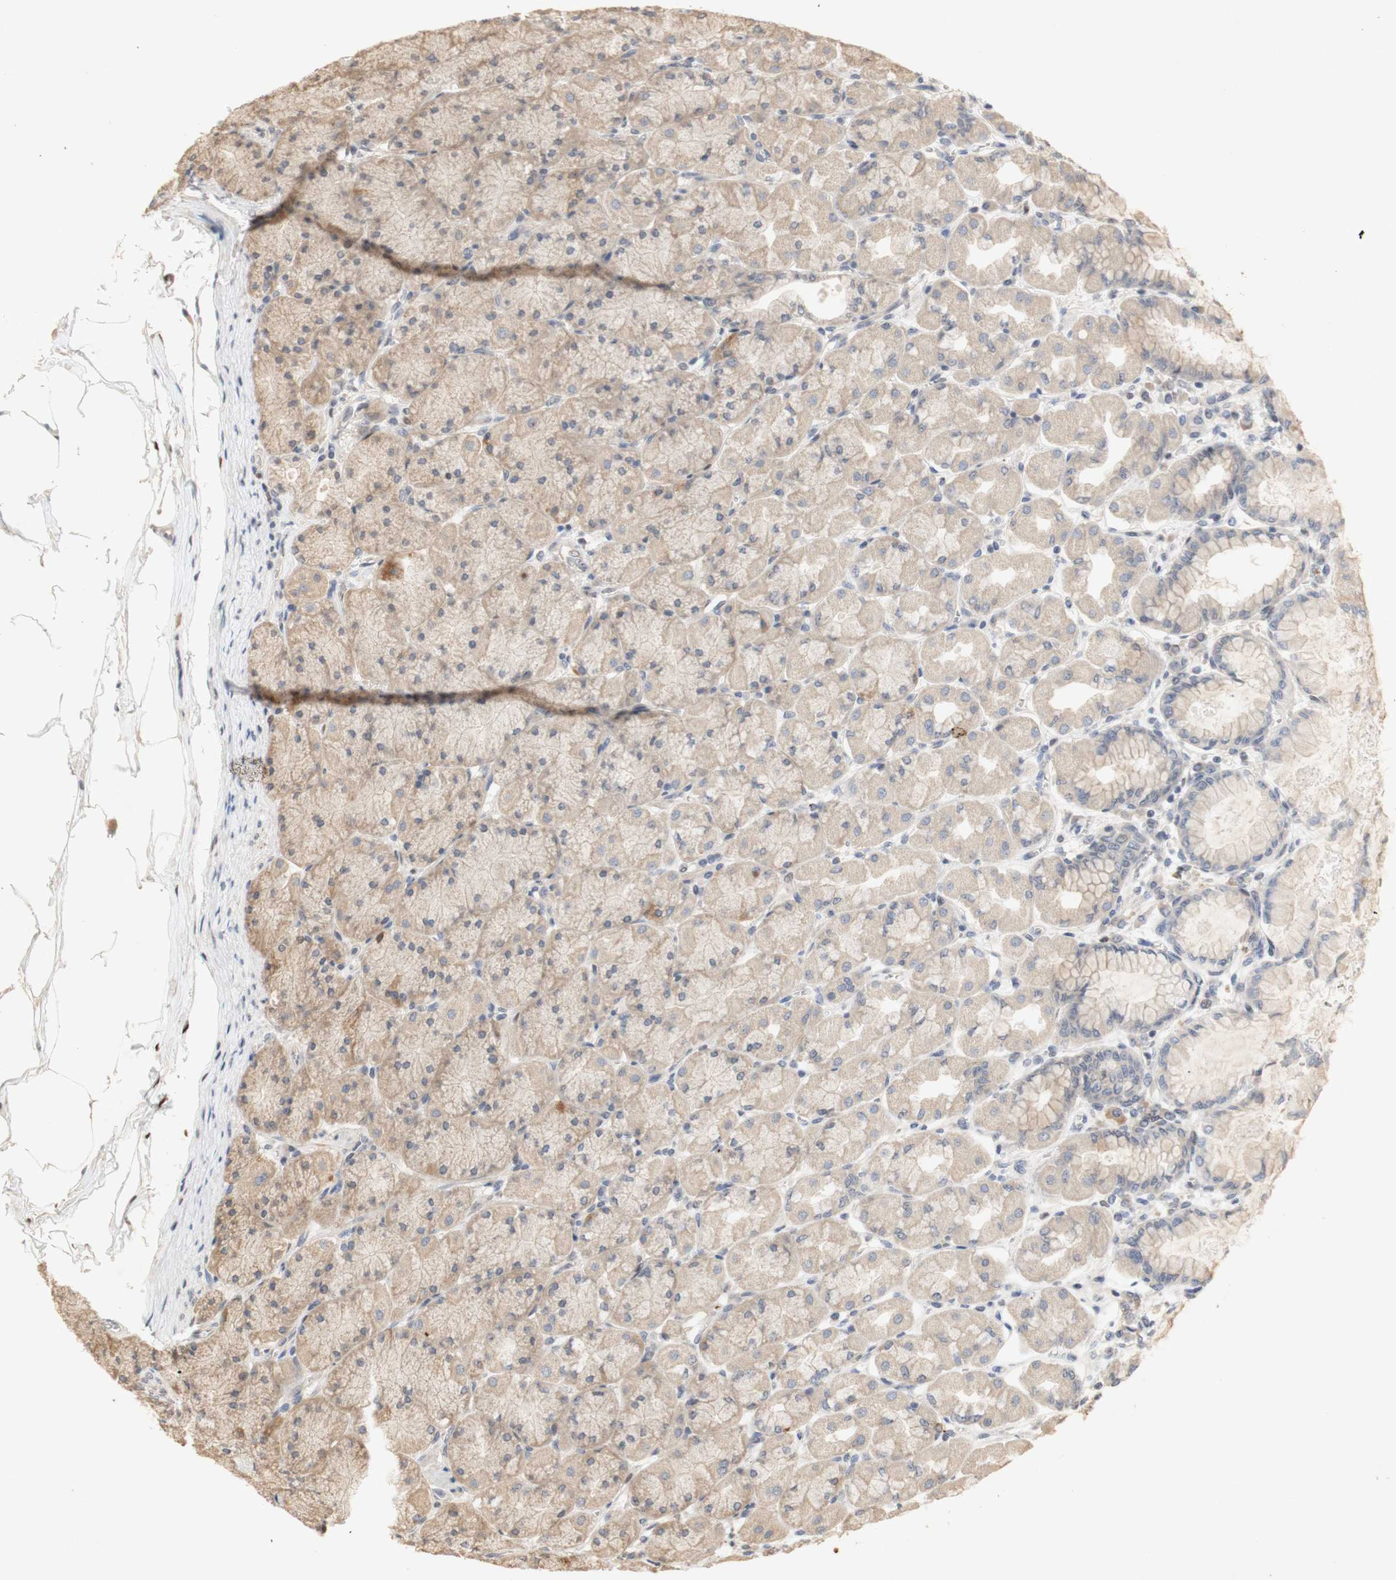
{"staining": {"intensity": "weak", "quantity": ">75%", "location": "cytoplasmic/membranous"}, "tissue": "stomach", "cell_type": "Glandular cells", "image_type": "normal", "snomed": [{"axis": "morphology", "description": "Normal tissue, NOS"}, {"axis": "topography", "description": "Stomach, upper"}], "caption": "Immunohistochemistry (IHC) of unremarkable human stomach reveals low levels of weak cytoplasmic/membranous staining in approximately >75% of glandular cells.", "gene": "FOSB", "patient": {"sex": "female", "age": 56}}